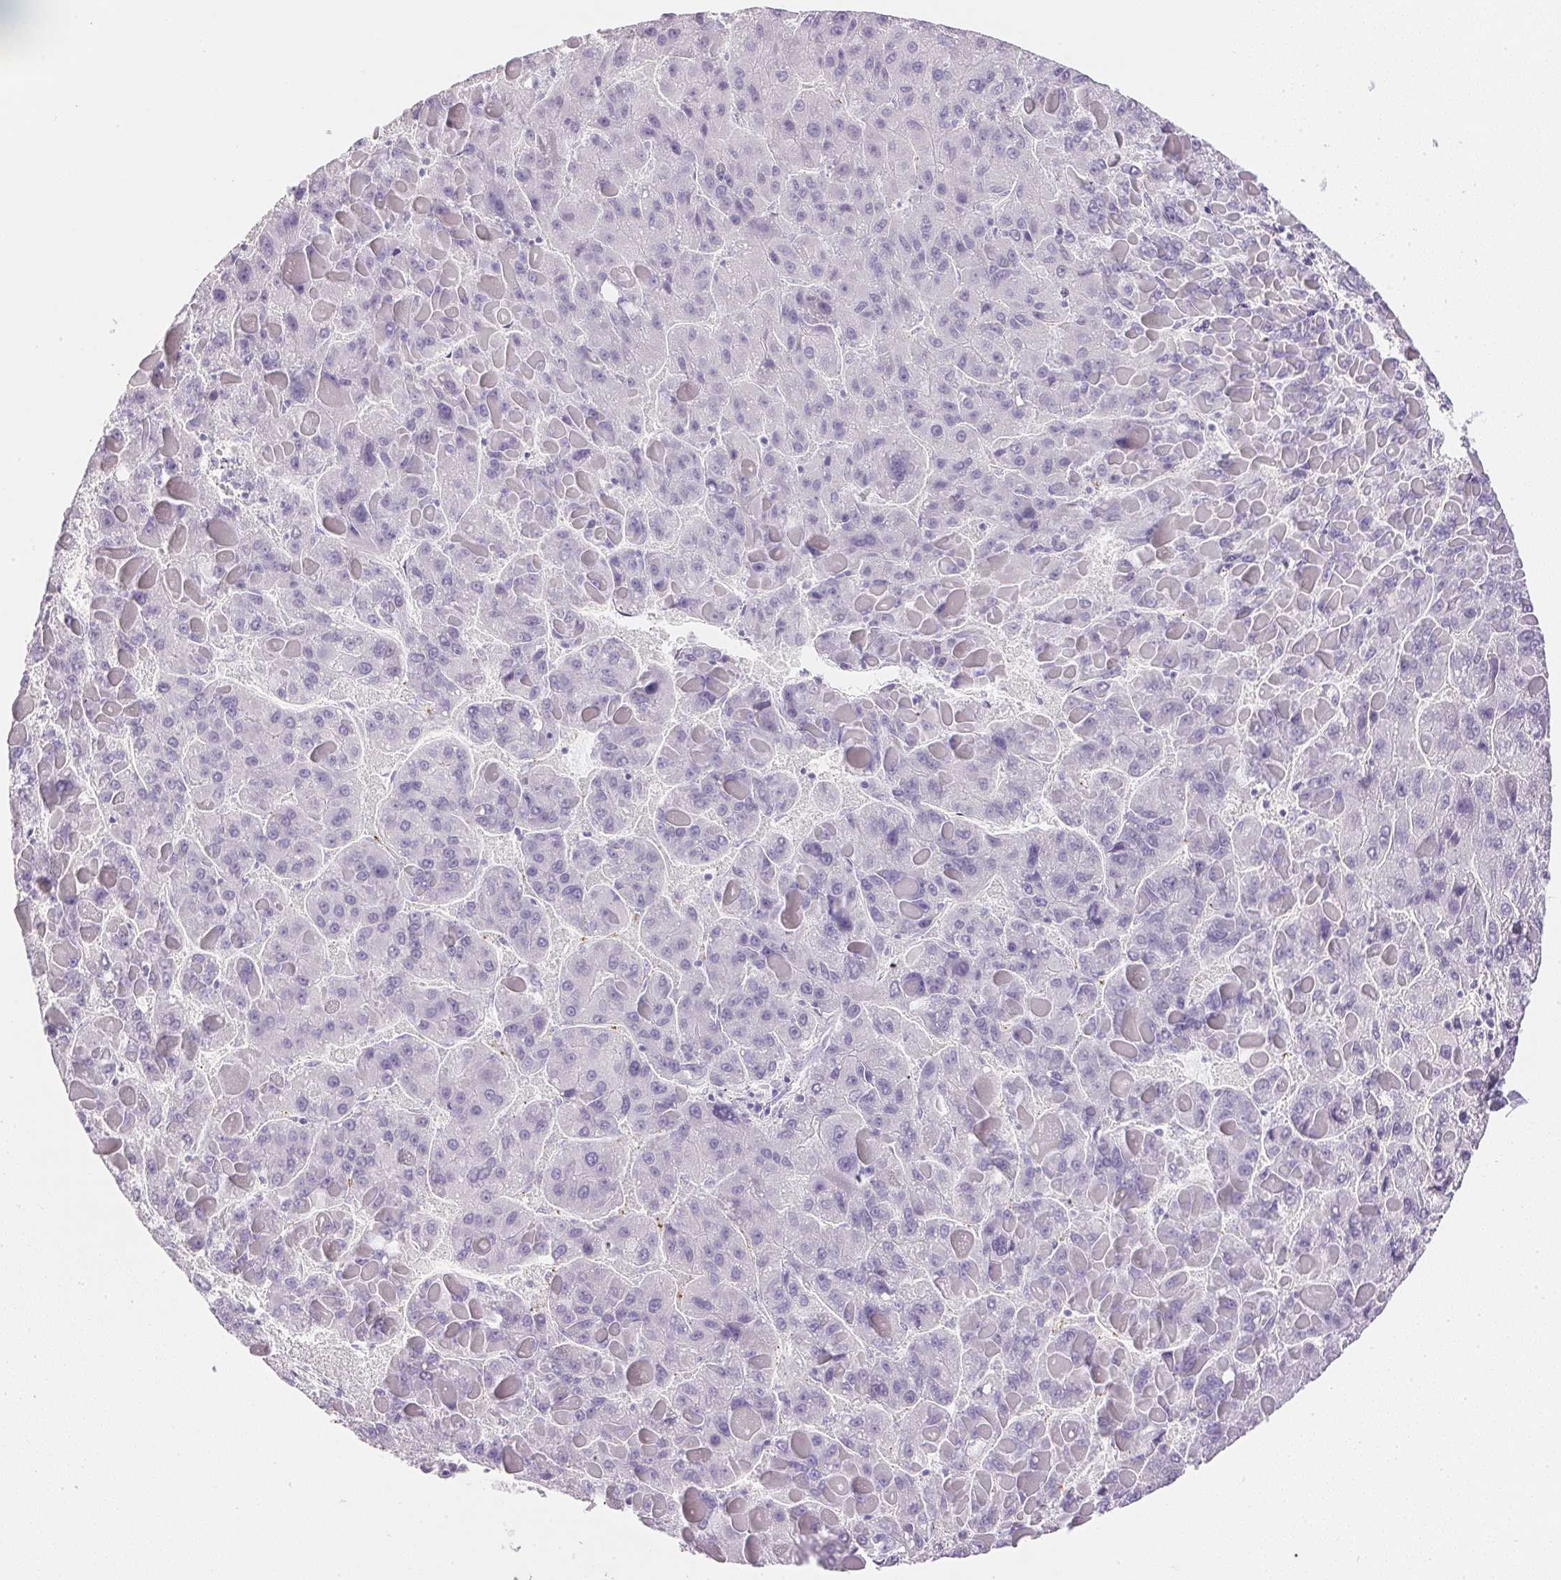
{"staining": {"intensity": "negative", "quantity": "none", "location": "none"}, "tissue": "liver cancer", "cell_type": "Tumor cells", "image_type": "cancer", "snomed": [{"axis": "morphology", "description": "Carcinoma, Hepatocellular, NOS"}, {"axis": "topography", "description": "Liver"}], "caption": "An immunohistochemistry image of liver cancer (hepatocellular carcinoma) is shown. There is no staining in tumor cells of liver cancer (hepatocellular carcinoma). (IHC, brightfield microscopy, high magnification).", "gene": "KCNE2", "patient": {"sex": "female", "age": 82}}